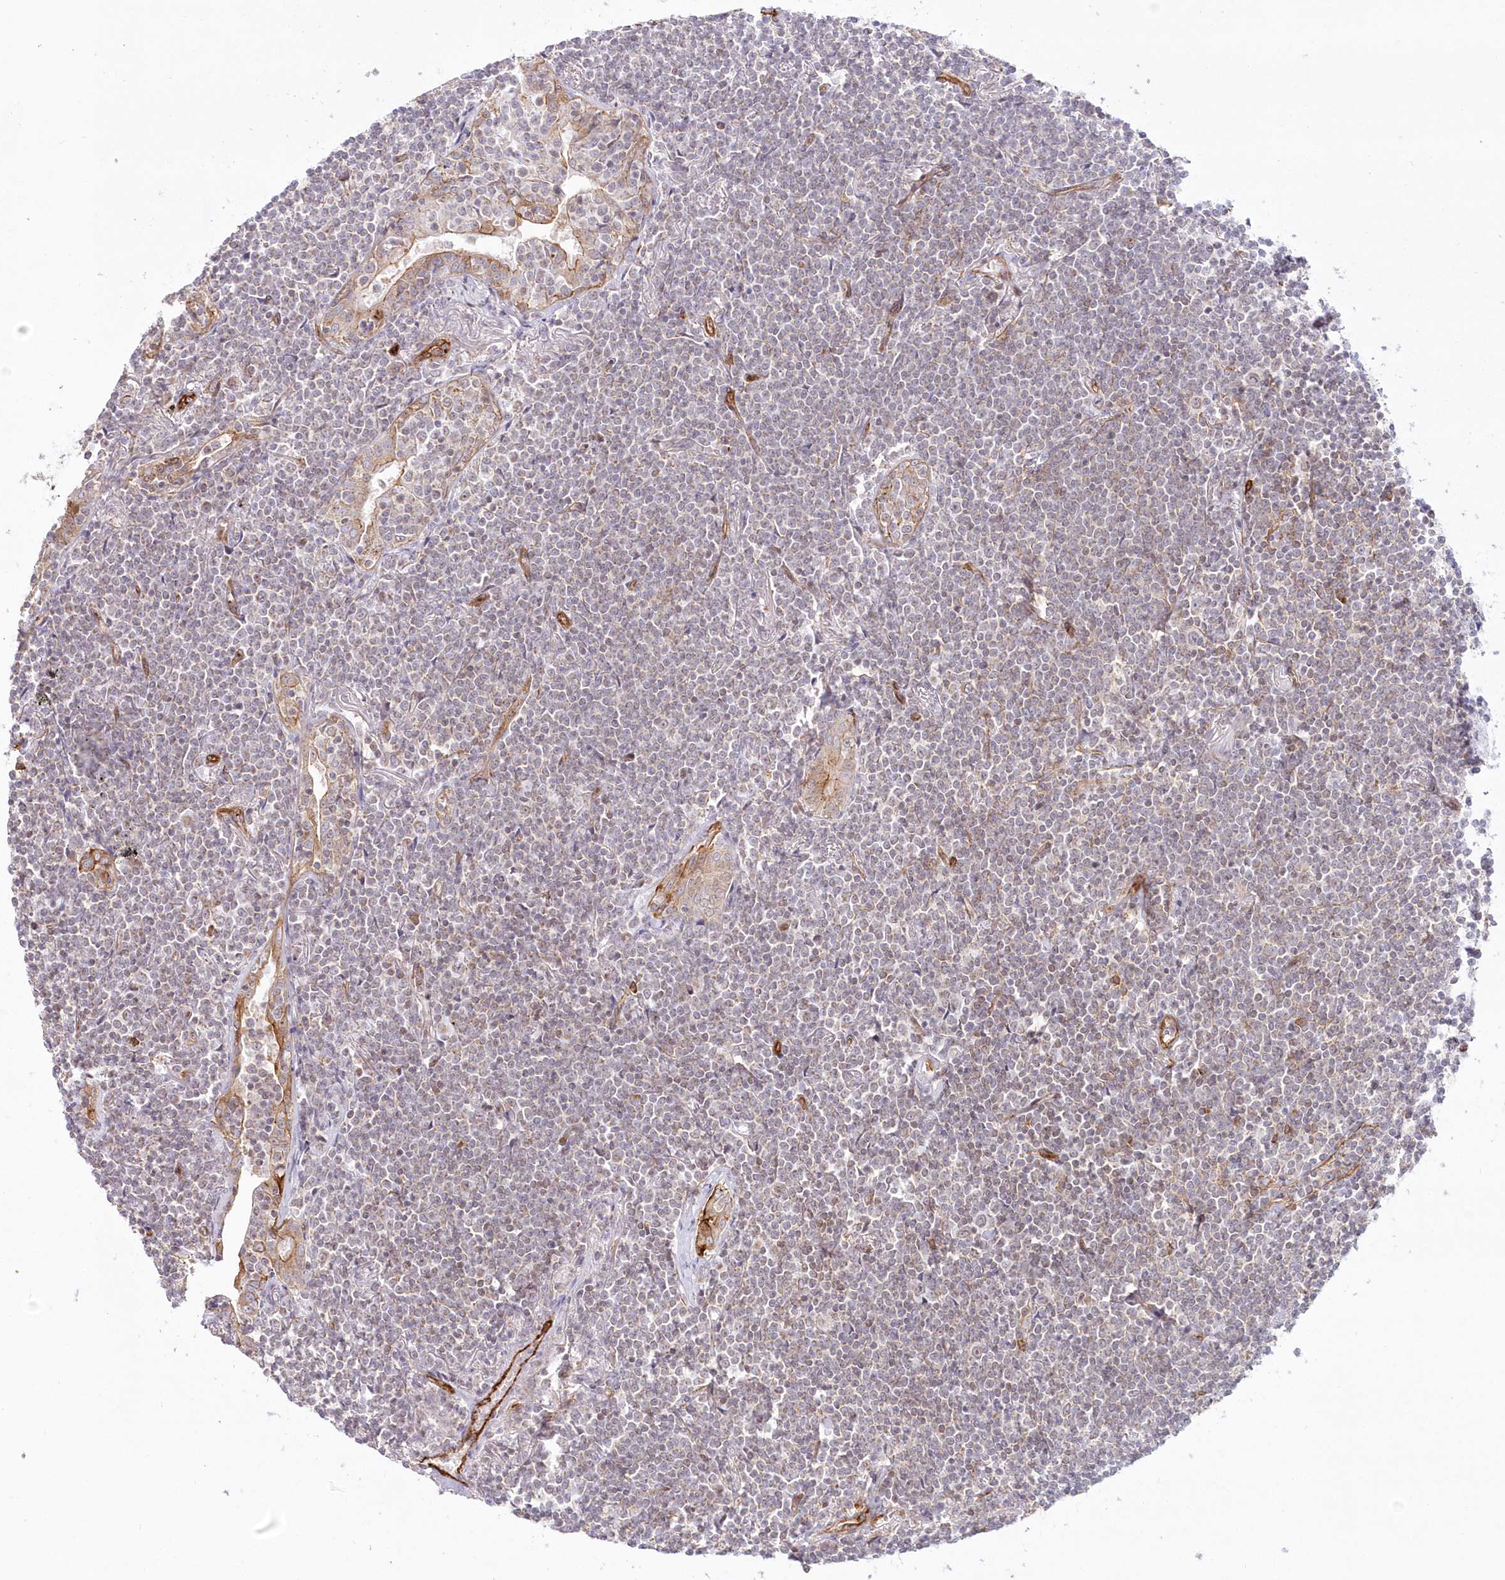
{"staining": {"intensity": "negative", "quantity": "none", "location": "none"}, "tissue": "lymphoma", "cell_type": "Tumor cells", "image_type": "cancer", "snomed": [{"axis": "morphology", "description": "Malignant lymphoma, non-Hodgkin's type, Low grade"}, {"axis": "topography", "description": "Lung"}], "caption": "Immunohistochemical staining of human lymphoma demonstrates no significant staining in tumor cells. Nuclei are stained in blue.", "gene": "AFAP1L2", "patient": {"sex": "female", "age": 71}}